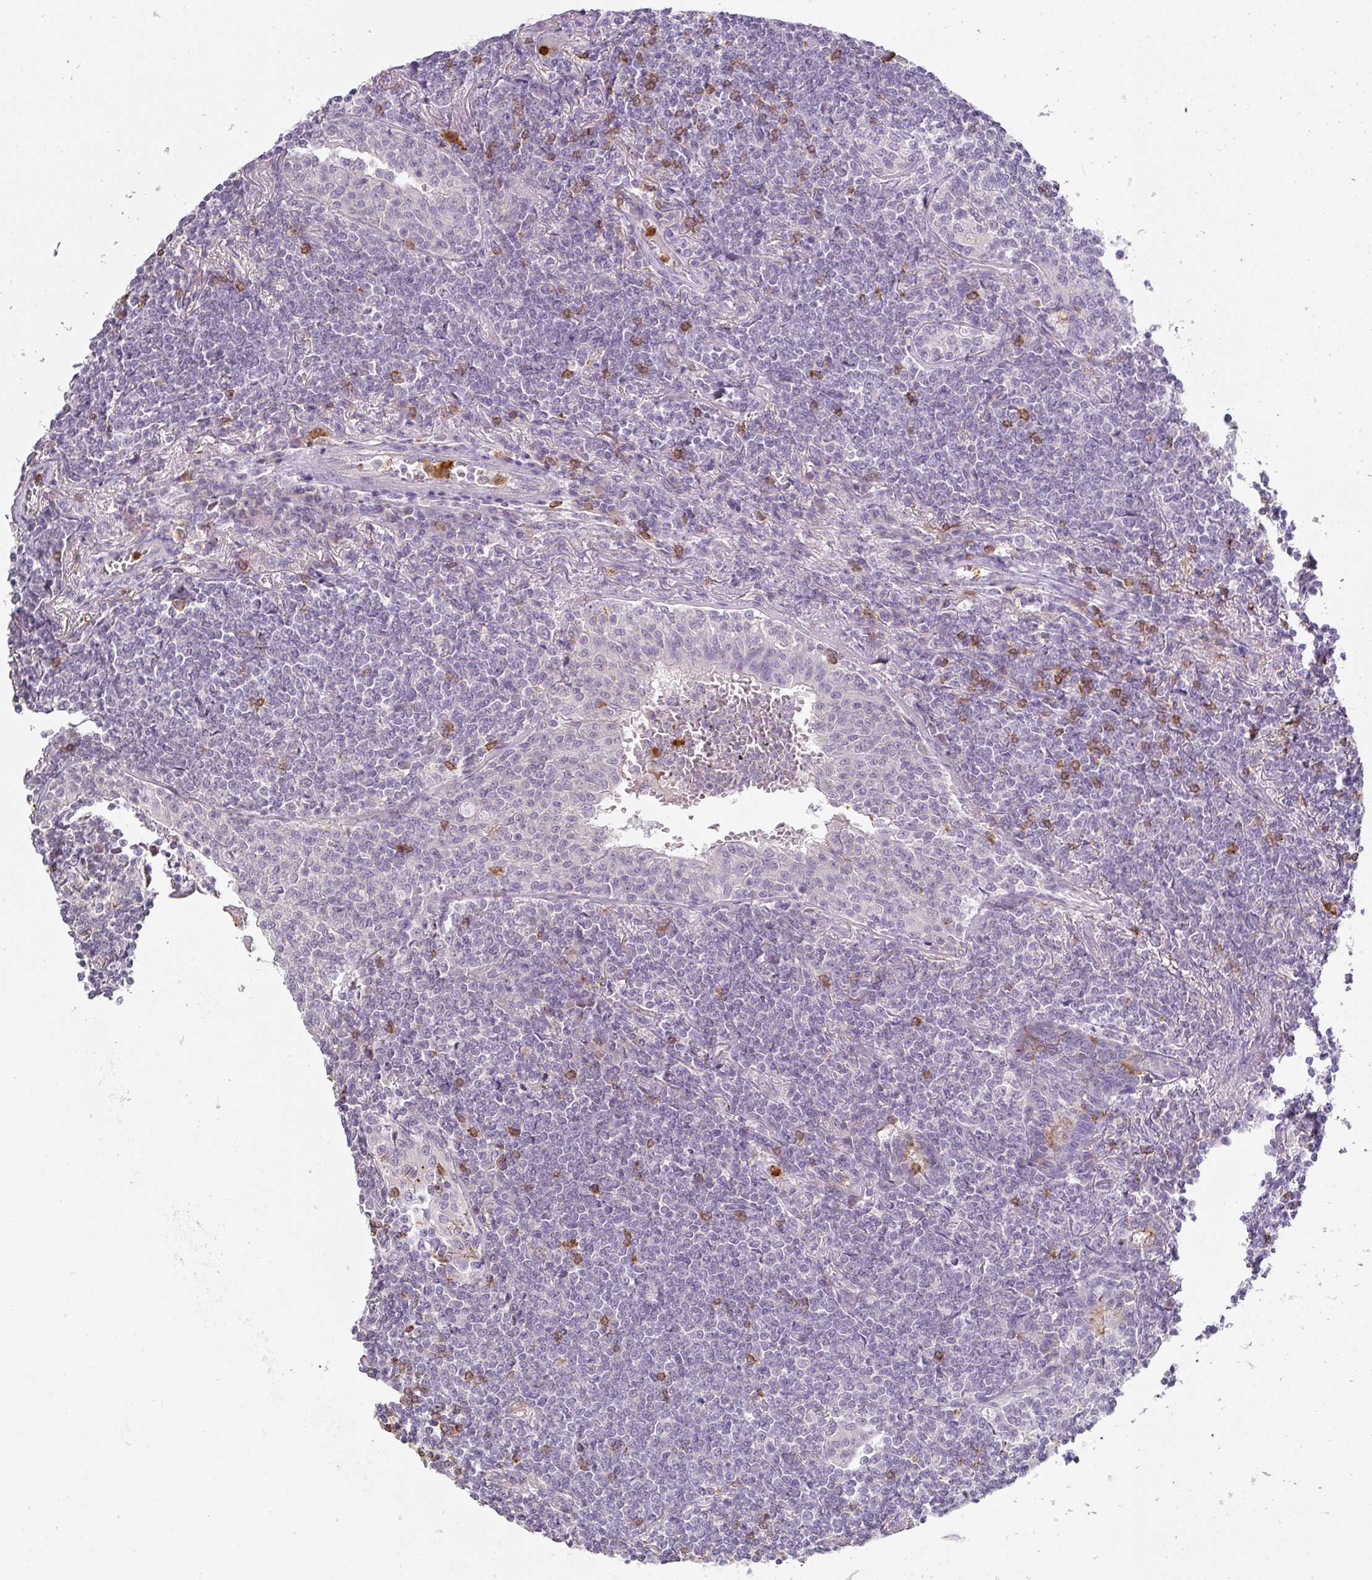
{"staining": {"intensity": "negative", "quantity": "none", "location": "none"}, "tissue": "lymphoma", "cell_type": "Tumor cells", "image_type": "cancer", "snomed": [{"axis": "morphology", "description": "Malignant lymphoma, non-Hodgkin's type, Low grade"}, {"axis": "topography", "description": "Lung"}], "caption": "Immunohistochemistry (IHC) image of neoplastic tissue: human lymphoma stained with DAB (3,3'-diaminobenzidine) shows no significant protein staining in tumor cells. The staining is performed using DAB brown chromogen with nuclei counter-stained in using hematoxylin.", "gene": "HHEX", "patient": {"sex": "female", "age": 71}}